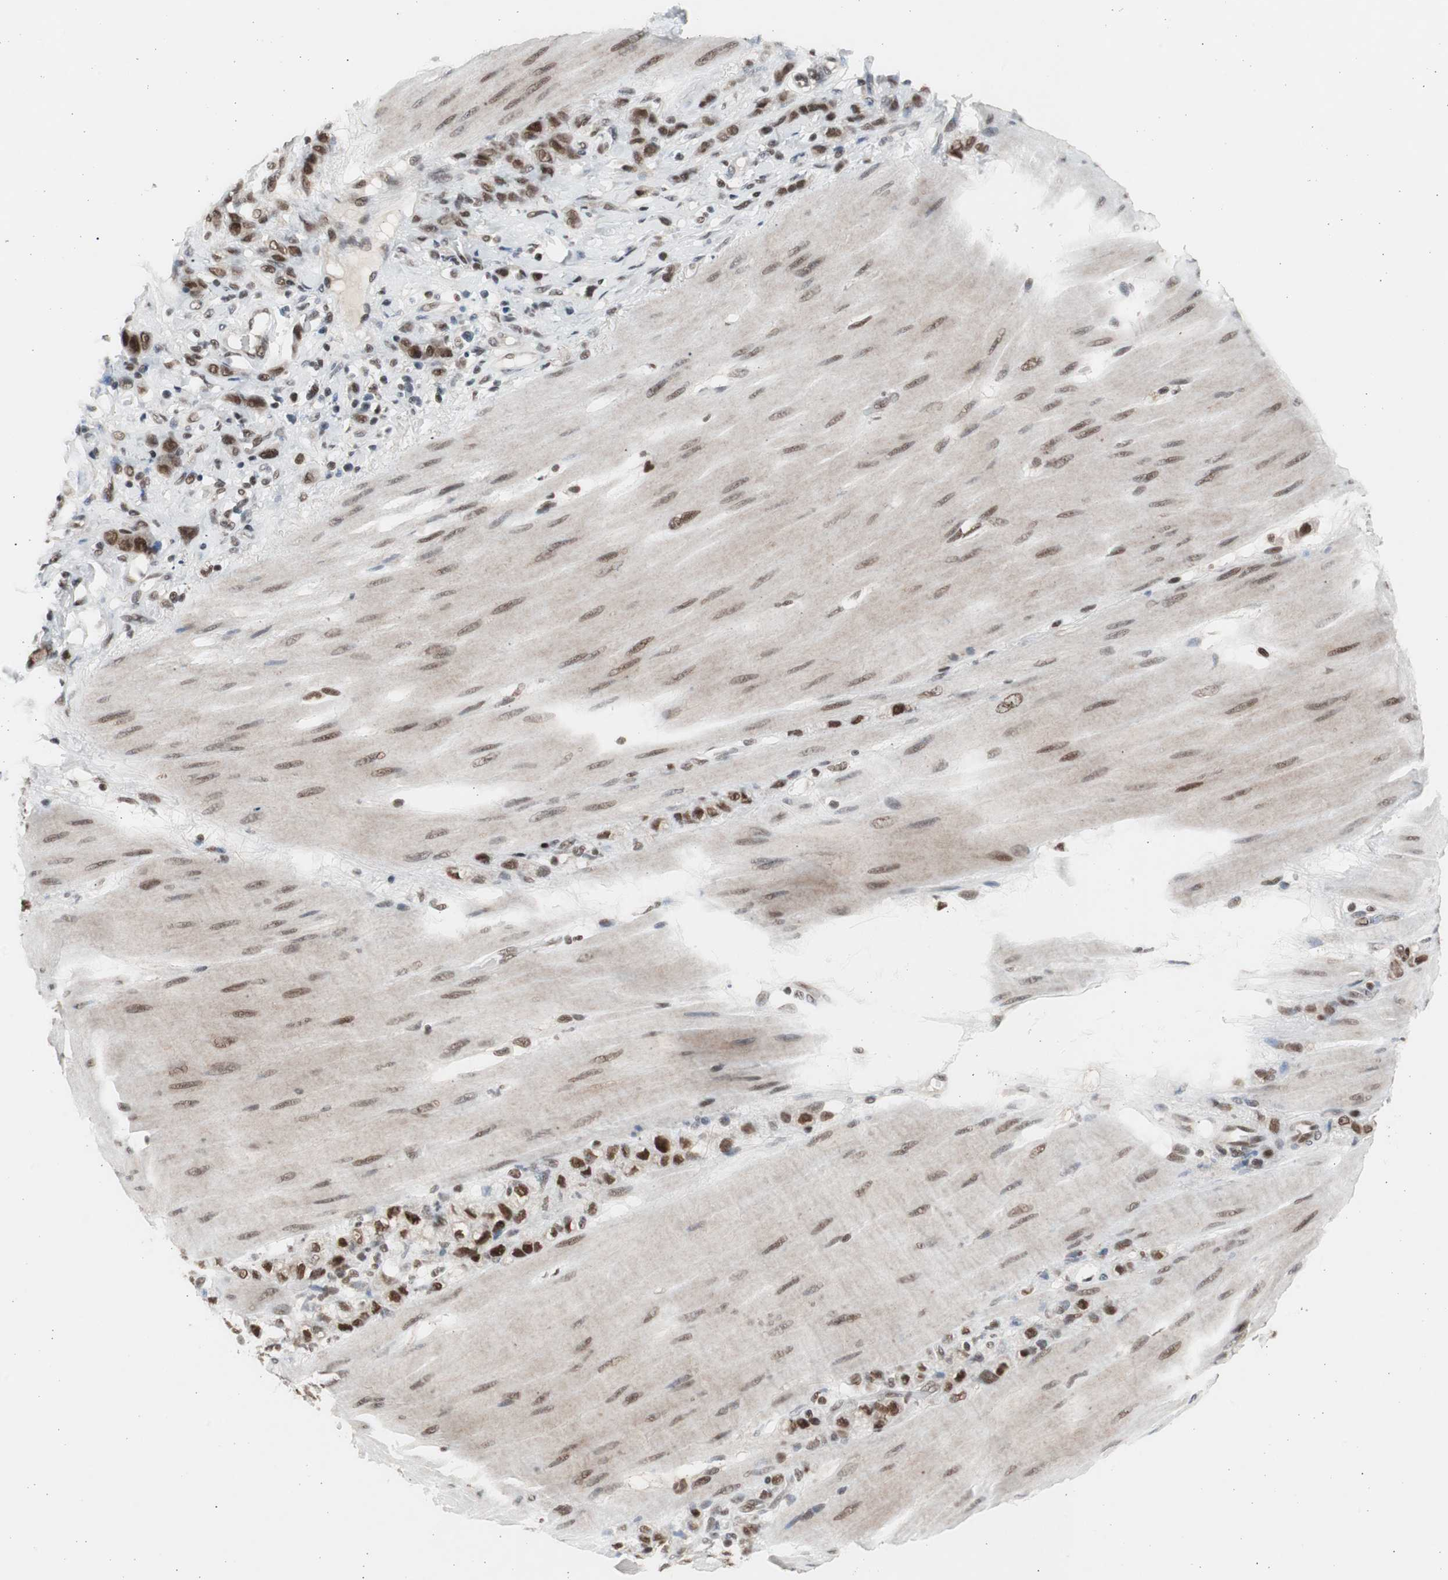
{"staining": {"intensity": "strong", "quantity": ">75%", "location": "nuclear"}, "tissue": "stomach cancer", "cell_type": "Tumor cells", "image_type": "cancer", "snomed": [{"axis": "morphology", "description": "Adenocarcinoma, NOS"}, {"axis": "topography", "description": "Stomach"}], "caption": "Brown immunohistochemical staining in stomach cancer reveals strong nuclear positivity in about >75% of tumor cells.", "gene": "RPA1", "patient": {"sex": "male", "age": 82}}